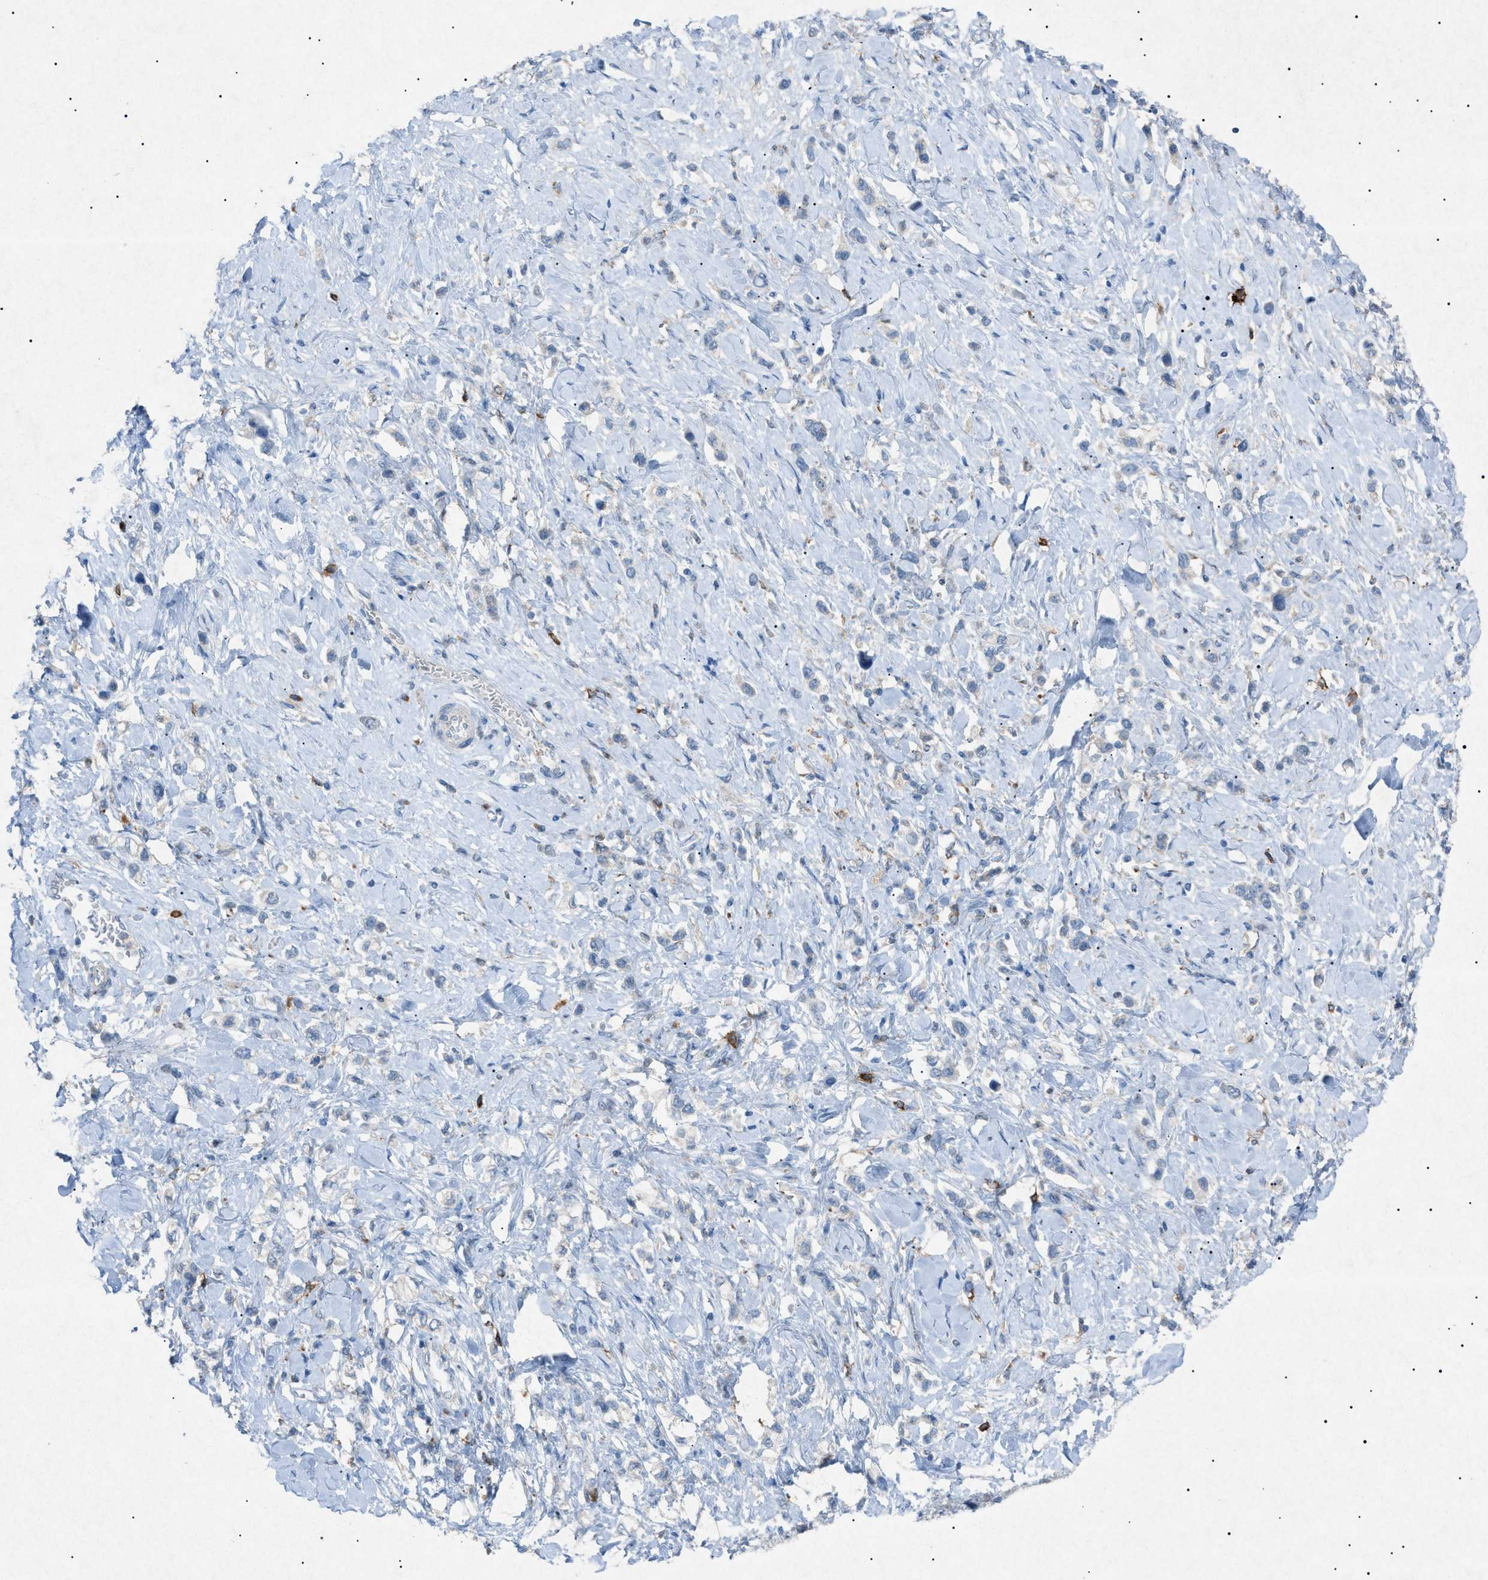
{"staining": {"intensity": "negative", "quantity": "none", "location": "none"}, "tissue": "stomach cancer", "cell_type": "Tumor cells", "image_type": "cancer", "snomed": [{"axis": "morphology", "description": "Normal tissue, NOS"}, {"axis": "morphology", "description": "Adenocarcinoma, NOS"}, {"axis": "topography", "description": "Stomach, upper"}, {"axis": "topography", "description": "Stomach"}], "caption": "Human stomach adenocarcinoma stained for a protein using immunohistochemistry (IHC) reveals no staining in tumor cells.", "gene": "BTK", "patient": {"sex": "female", "age": 65}}